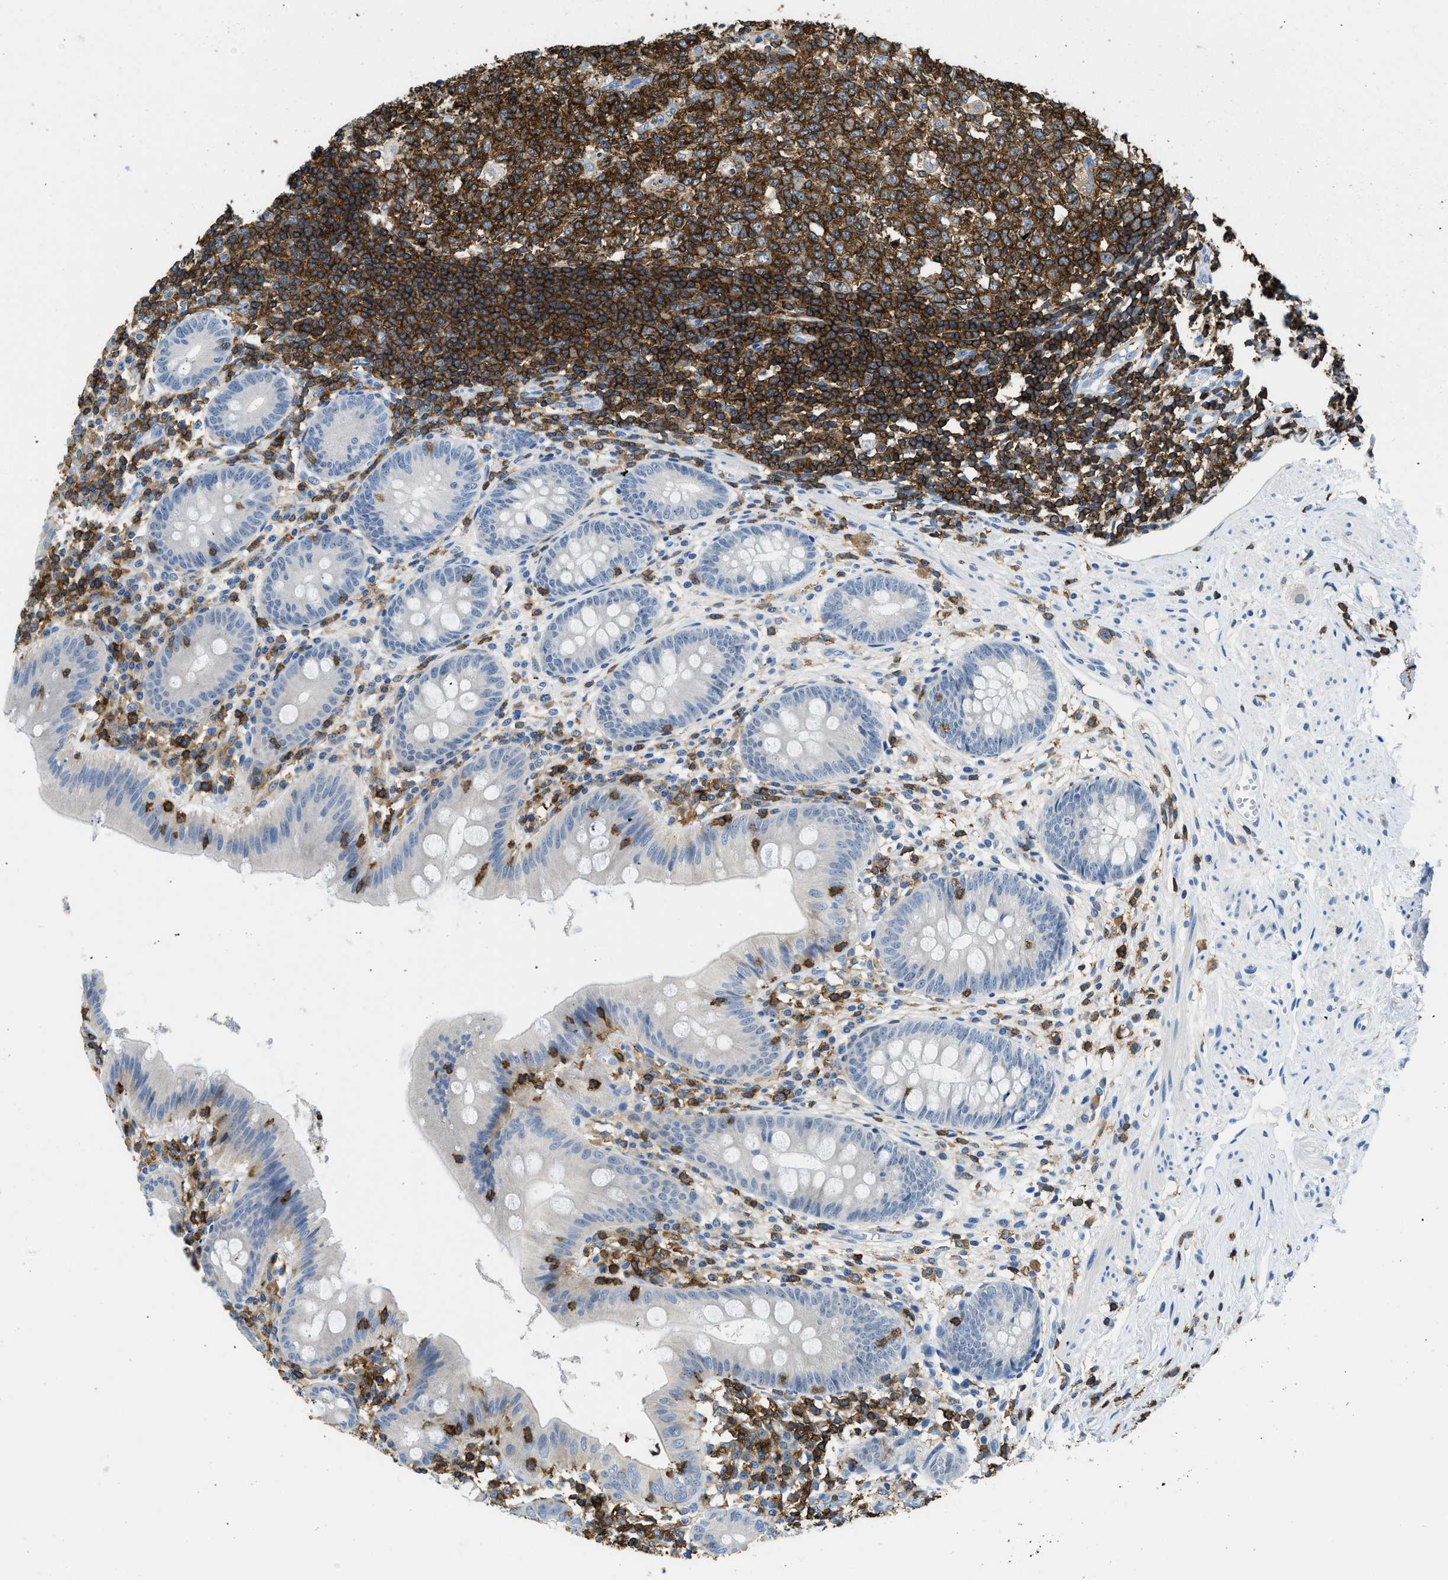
{"staining": {"intensity": "moderate", "quantity": "<25%", "location": "nuclear"}, "tissue": "appendix", "cell_type": "Glandular cells", "image_type": "normal", "snomed": [{"axis": "morphology", "description": "Normal tissue, NOS"}, {"axis": "topography", "description": "Appendix"}], "caption": "Moderate nuclear positivity for a protein is present in approximately <25% of glandular cells of normal appendix using immunohistochemistry.", "gene": "FAM151A", "patient": {"sex": "male", "age": 56}}